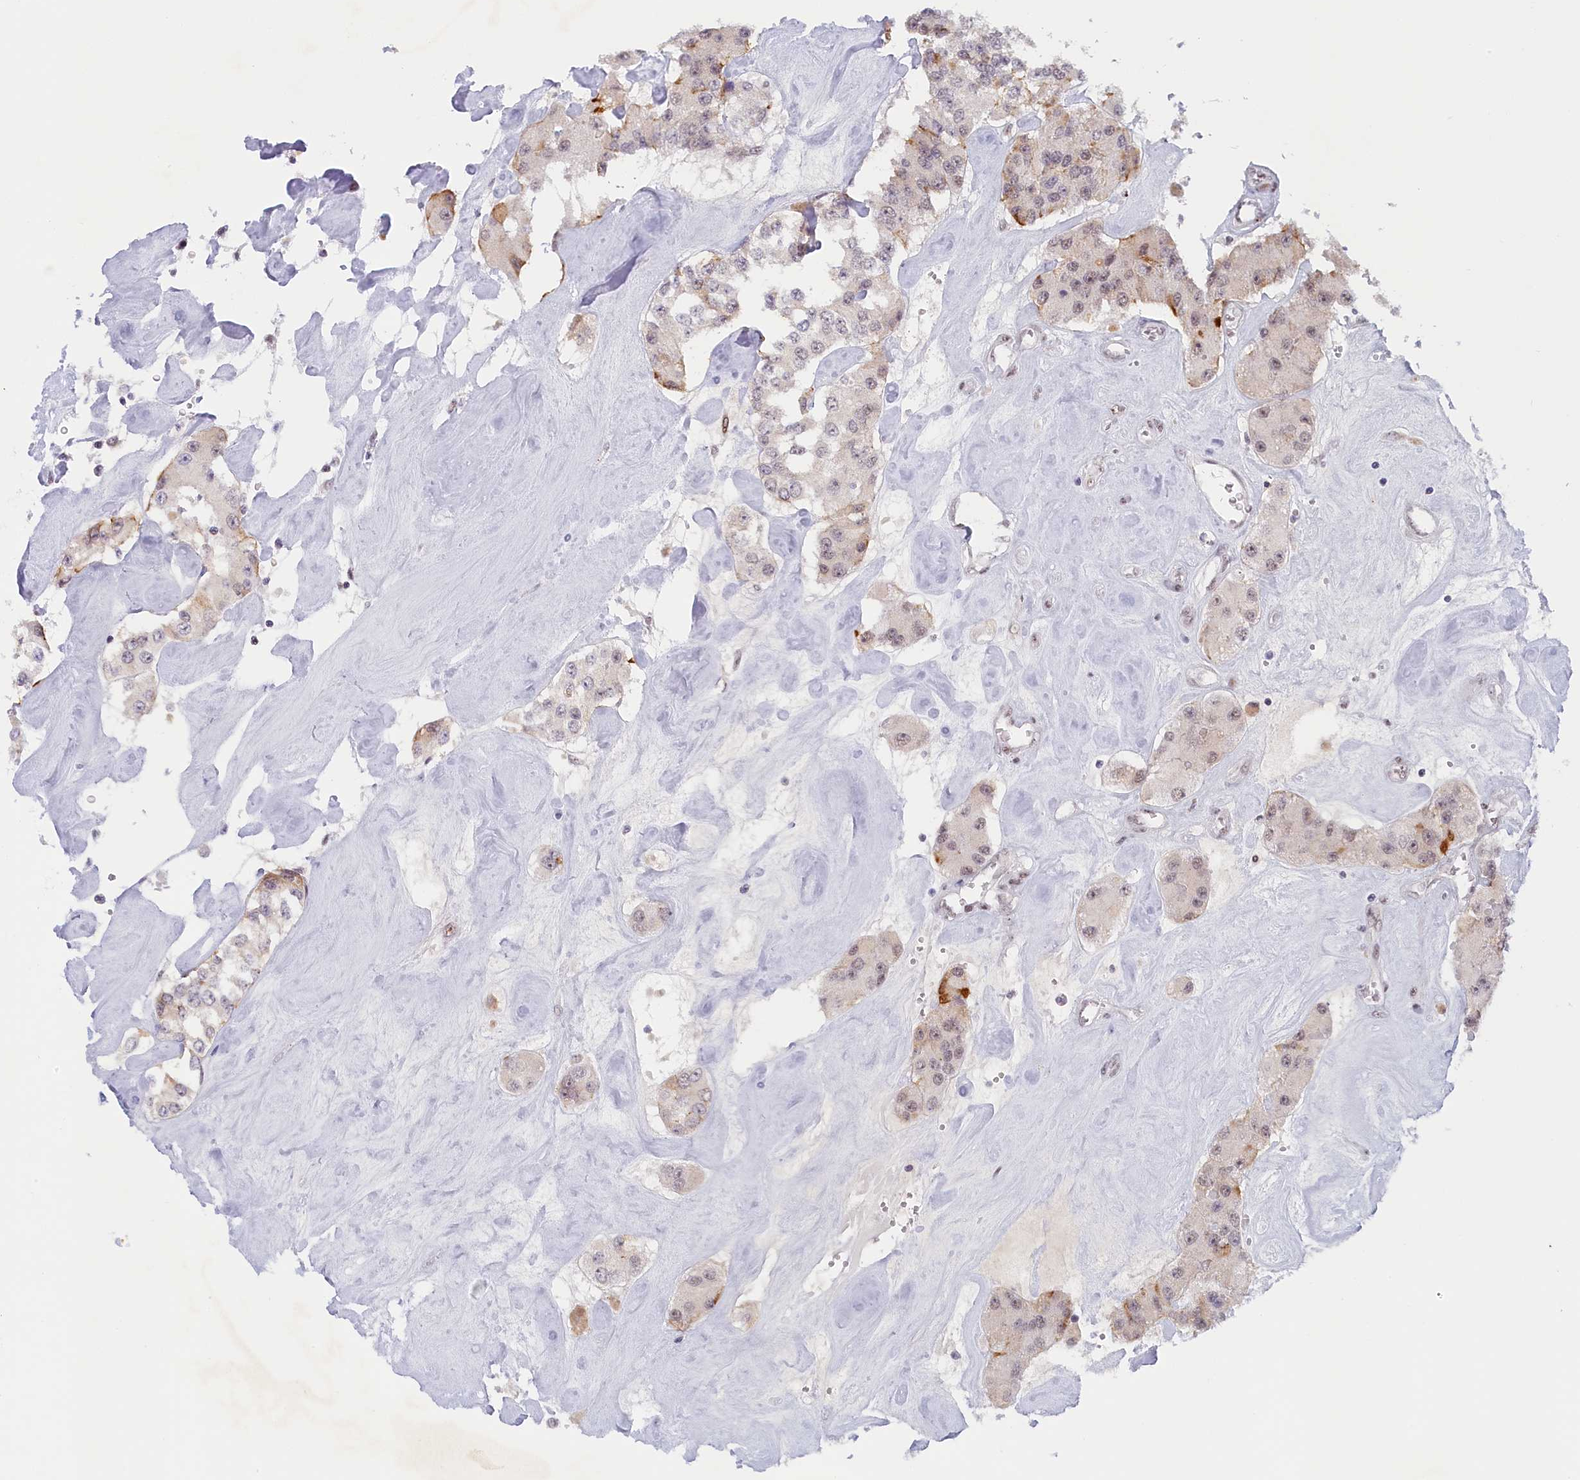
{"staining": {"intensity": "moderate", "quantity": "<25%", "location": "cytoplasmic/membranous,nuclear"}, "tissue": "carcinoid", "cell_type": "Tumor cells", "image_type": "cancer", "snomed": [{"axis": "morphology", "description": "Carcinoid, malignant, NOS"}, {"axis": "topography", "description": "Pancreas"}], "caption": "Immunohistochemistry (IHC) (DAB) staining of human carcinoid reveals moderate cytoplasmic/membranous and nuclear protein positivity in approximately <25% of tumor cells.", "gene": "SEC31B", "patient": {"sex": "male", "age": 41}}